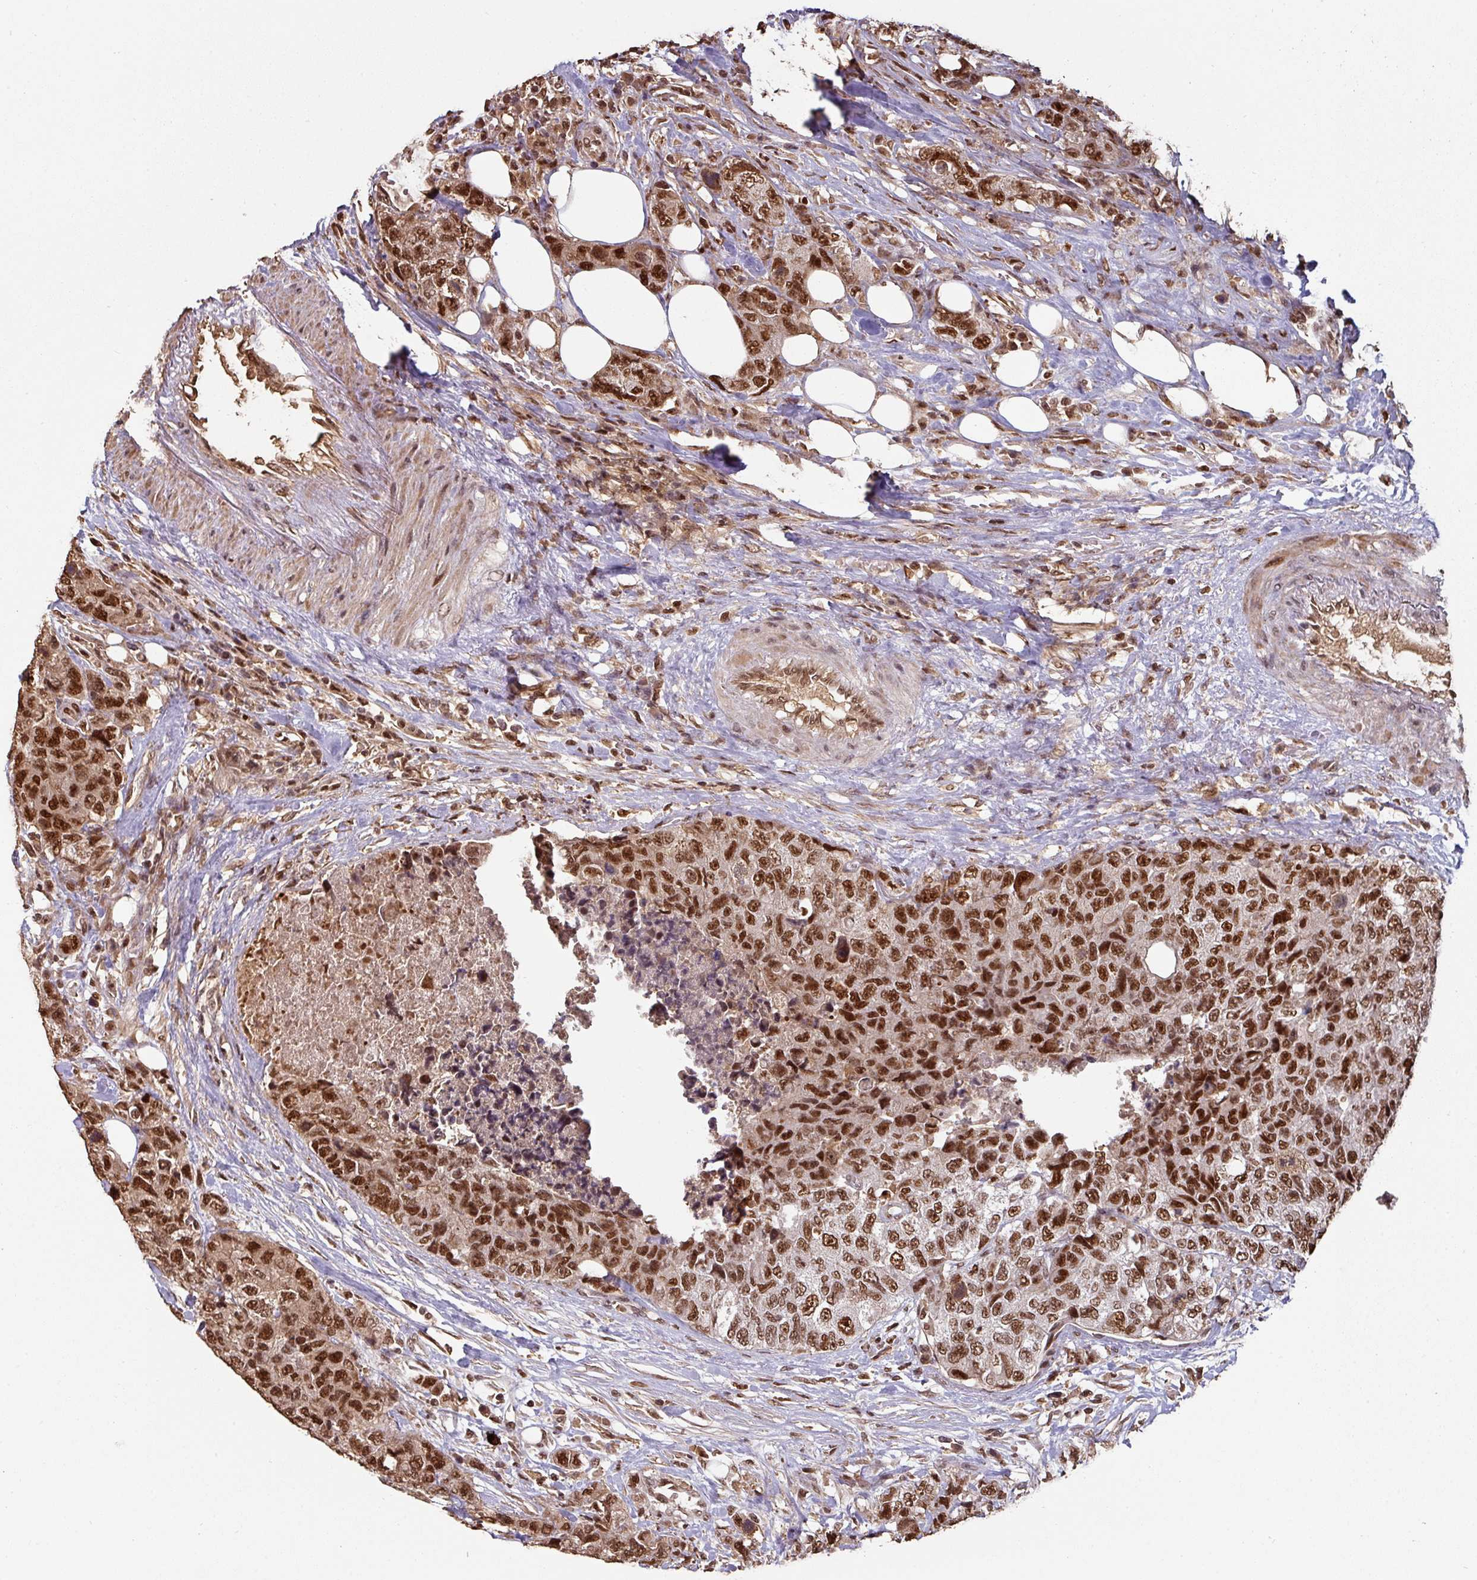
{"staining": {"intensity": "strong", "quantity": ">75%", "location": "nuclear"}, "tissue": "urothelial cancer", "cell_type": "Tumor cells", "image_type": "cancer", "snomed": [{"axis": "morphology", "description": "Urothelial carcinoma, High grade"}, {"axis": "topography", "description": "Urinary bladder"}], "caption": "An immunohistochemistry (IHC) histopathology image of tumor tissue is shown. Protein staining in brown labels strong nuclear positivity in urothelial carcinoma (high-grade) within tumor cells.", "gene": "POLD1", "patient": {"sex": "female", "age": 78}}